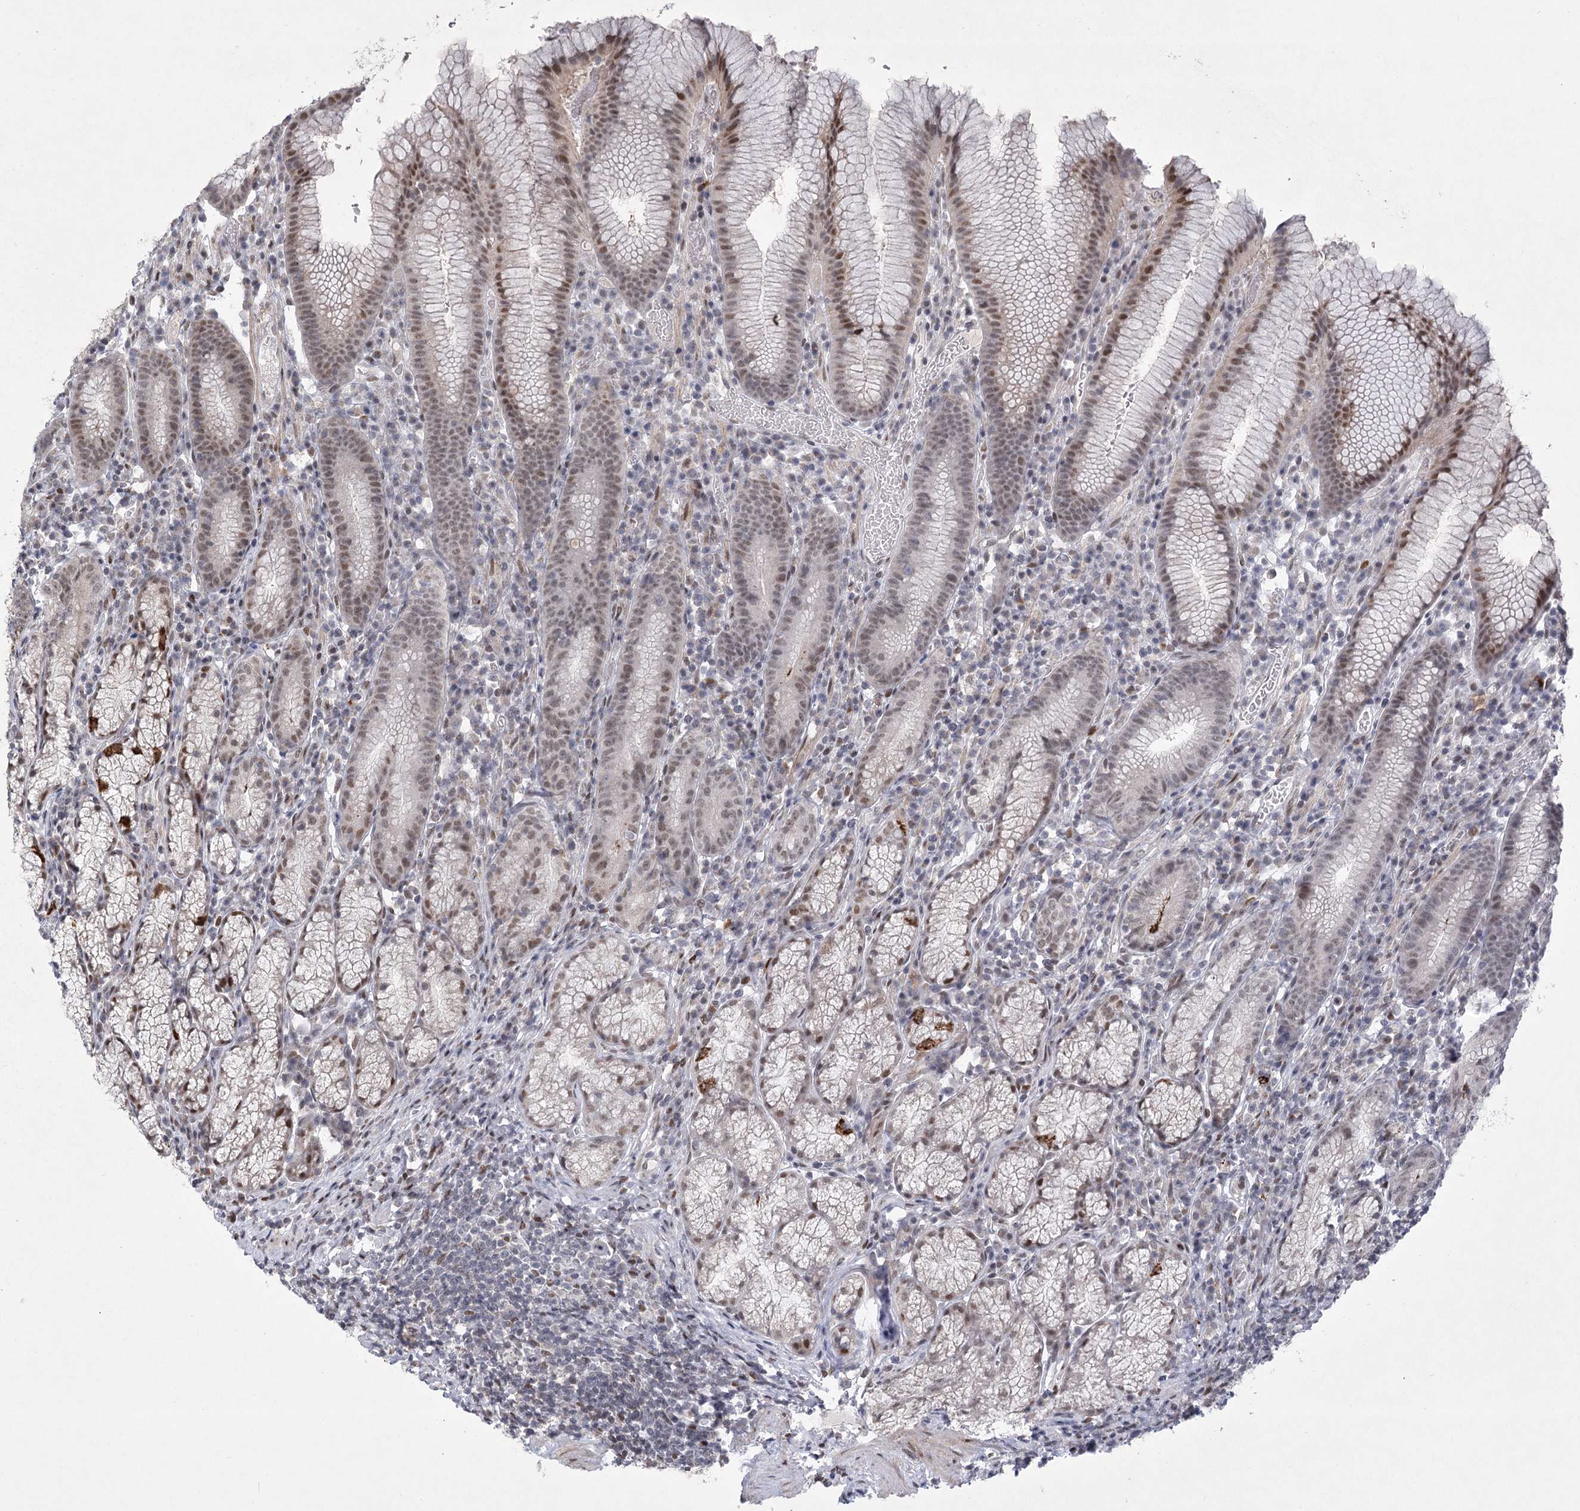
{"staining": {"intensity": "strong", "quantity": "25%-75%", "location": "nuclear"}, "tissue": "stomach", "cell_type": "Glandular cells", "image_type": "normal", "snomed": [{"axis": "morphology", "description": "Normal tissue, NOS"}, {"axis": "topography", "description": "Stomach"}], "caption": "Protein staining by IHC exhibits strong nuclear positivity in approximately 25%-75% of glandular cells in normal stomach. (IHC, brightfield microscopy, high magnification).", "gene": "CIB4", "patient": {"sex": "male", "age": 55}}